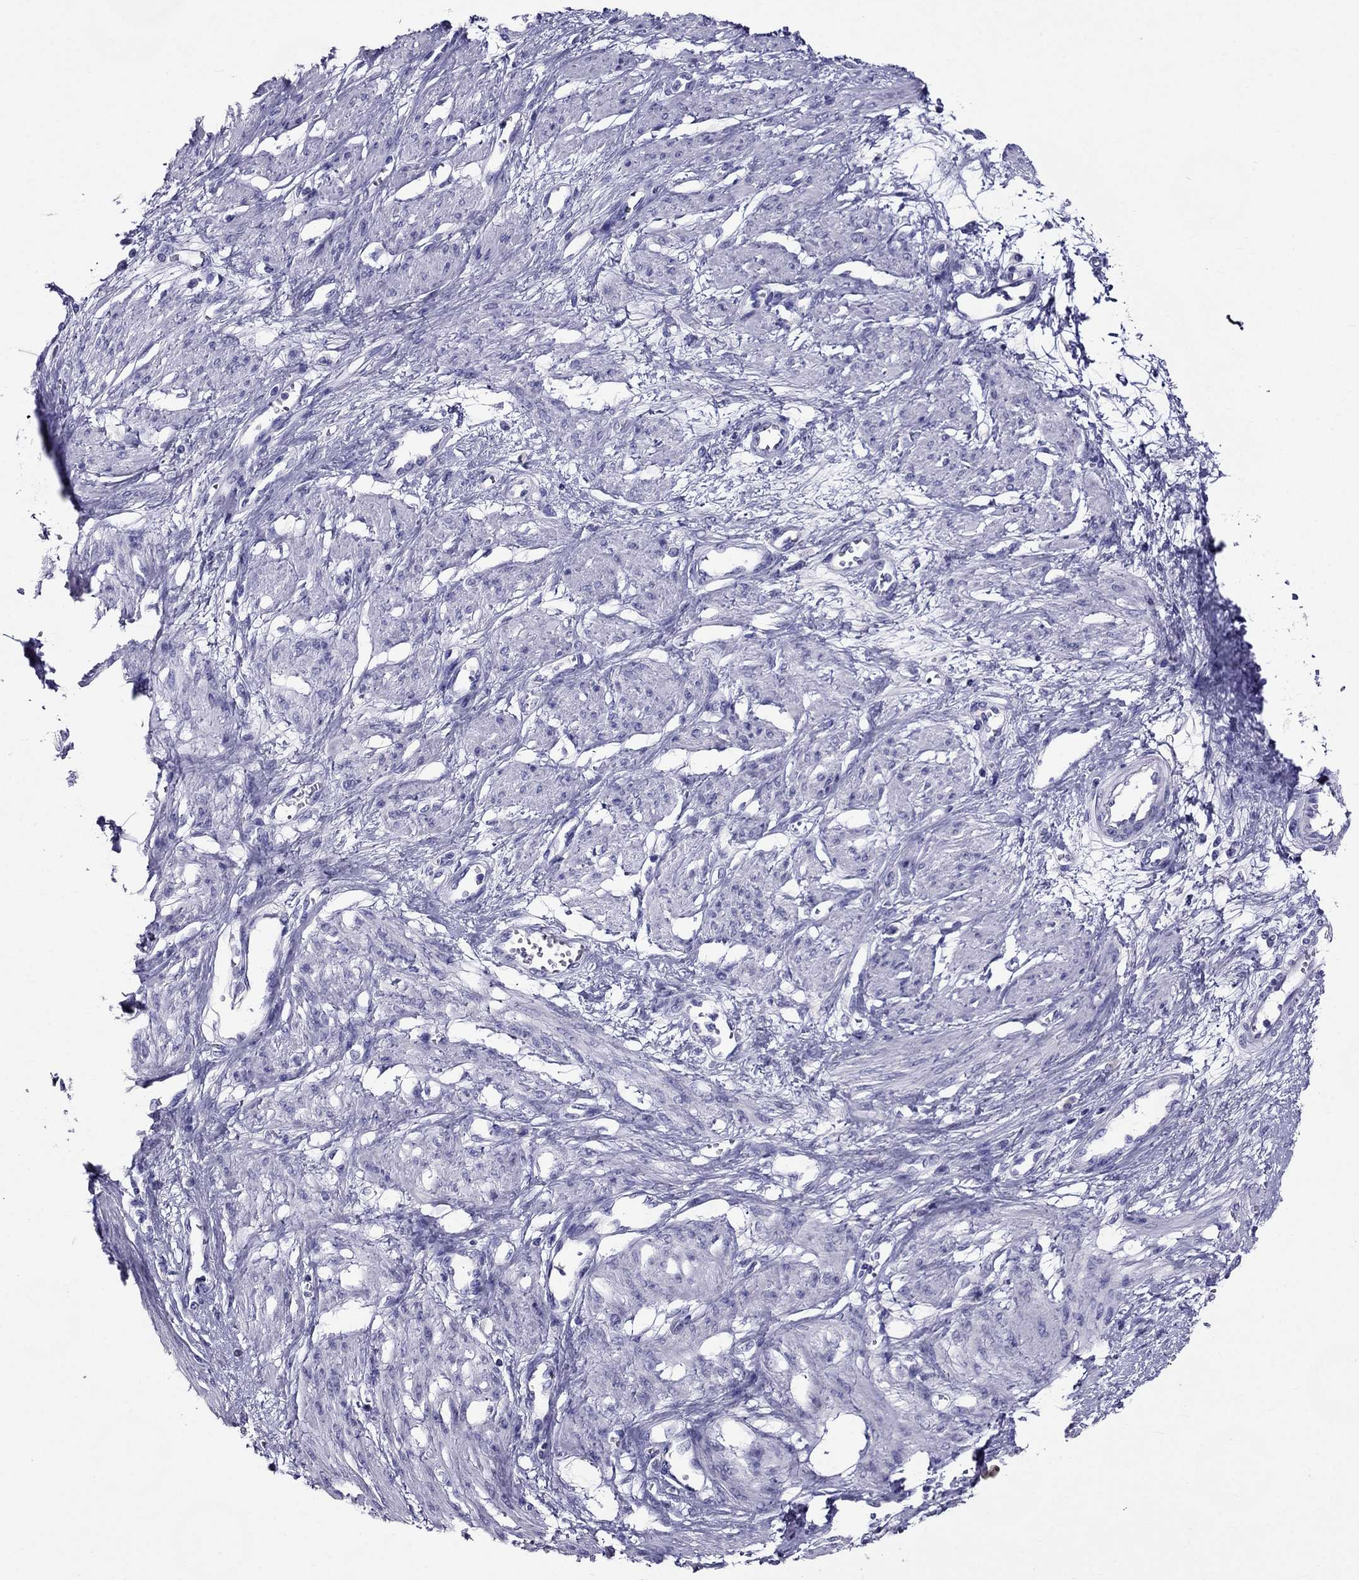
{"staining": {"intensity": "negative", "quantity": "none", "location": "none"}, "tissue": "smooth muscle", "cell_type": "Smooth muscle cells", "image_type": "normal", "snomed": [{"axis": "morphology", "description": "Normal tissue, NOS"}, {"axis": "topography", "description": "Smooth muscle"}, {"axis": "topography", "description": "Uterus"}], "caption": "Unremarkable smooth muscle was stained to show a protein in brown. There is no significant expression in smooth muscle cells. (Immunohistochemistry, brightfield microscopy, high magnification).", "gene": "ZNF541", "patient": {"sex": "female", "age": 39}}